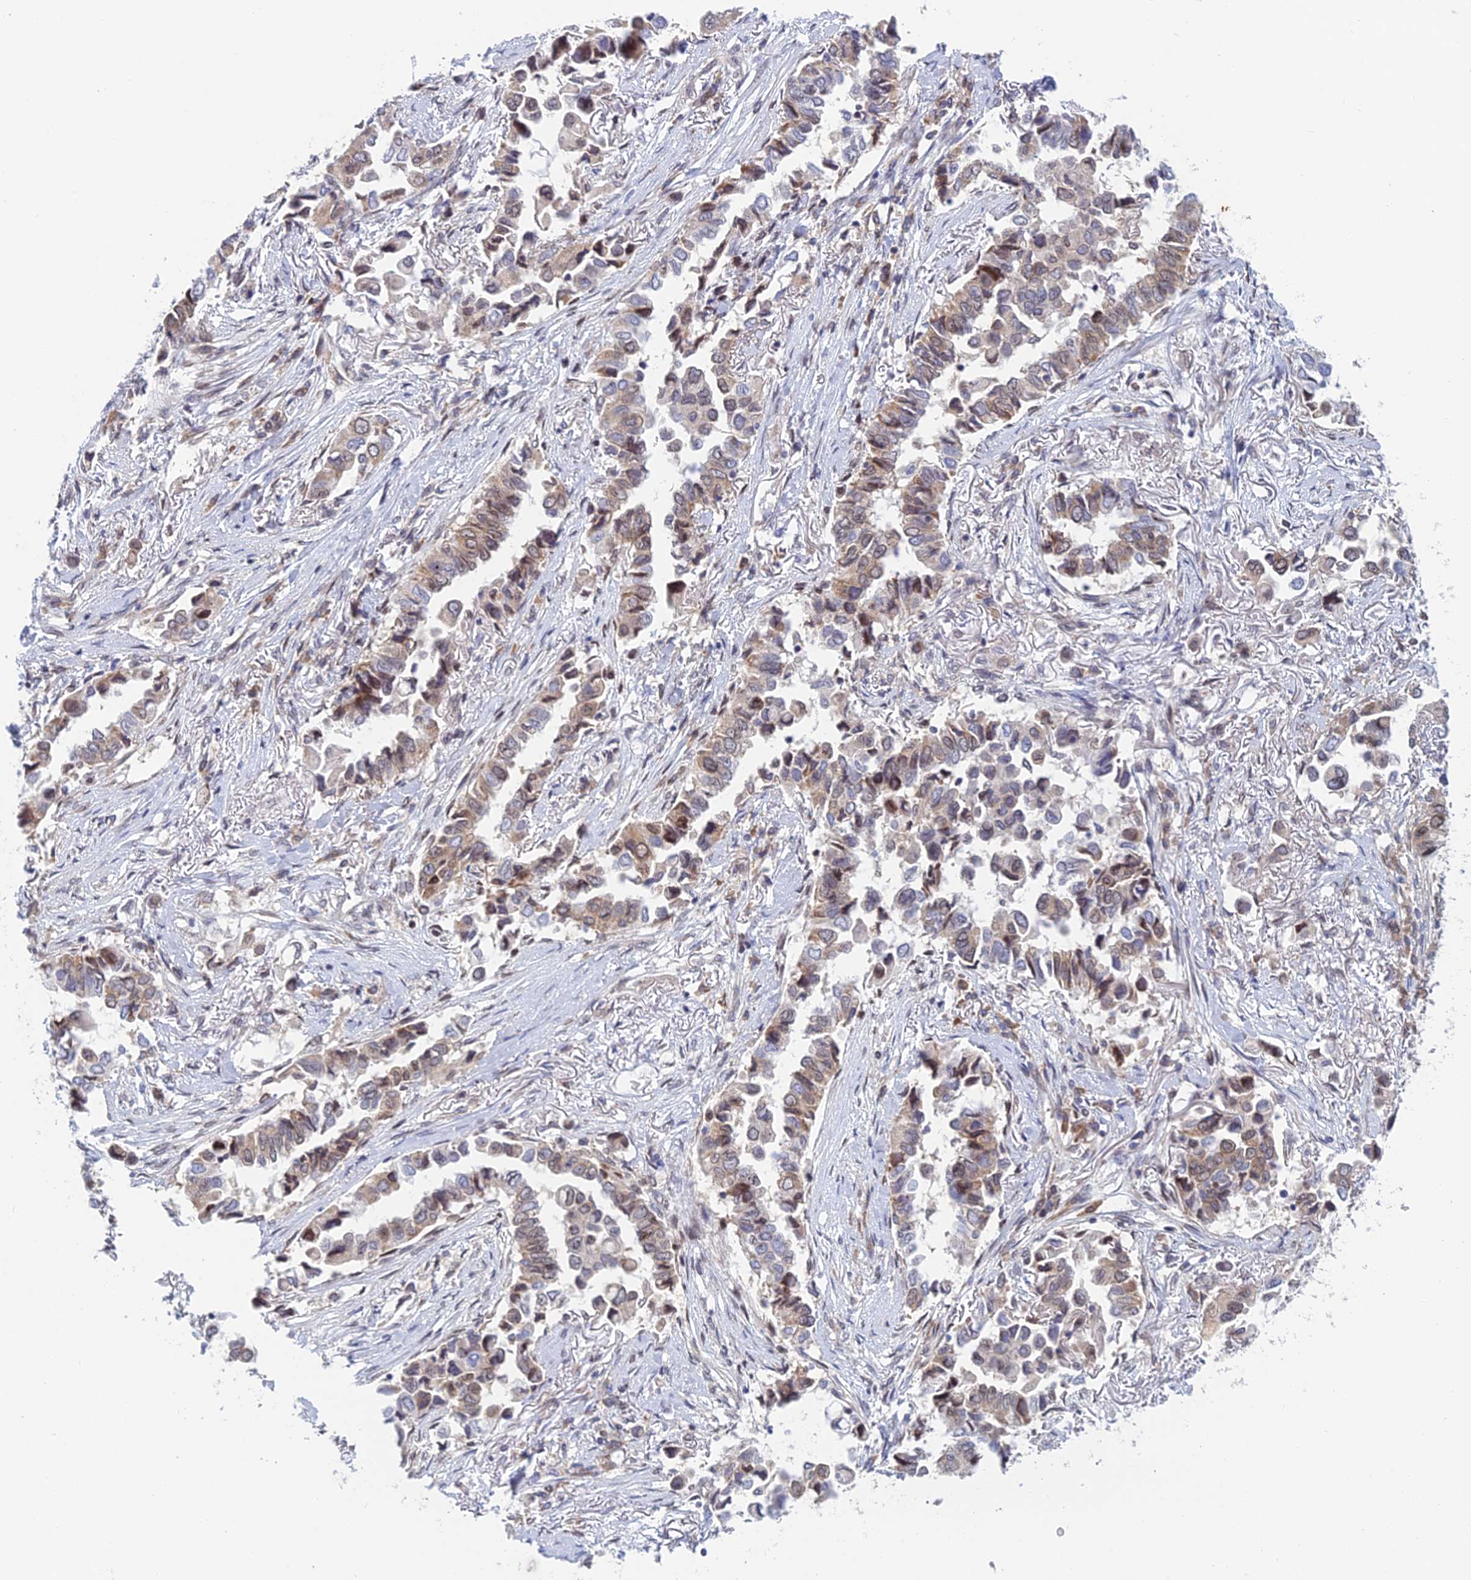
{"staining": {"intensity": "weak", "quantity": "25%-75%", "location": "cytoplasmic/membranous,nuclear"}, "tissue": "lung cancer", "cell_type": "Tumor cells", "image_type": "cancer", "snomed": [{"axis": "morphology", "description": "Adenocarcinoma, NOS"}, {"axis": "topography", "description": "Lung"}], "caption": "Lung cancer (adenocarcinoma) stained with a brown dye exhibits weak cytoplasmic/membranous and nuclear positive positivity in about 25%-75% of tumor cells.", "gene": "SRA1", "patient": {"sex": "female", "age": 76}}